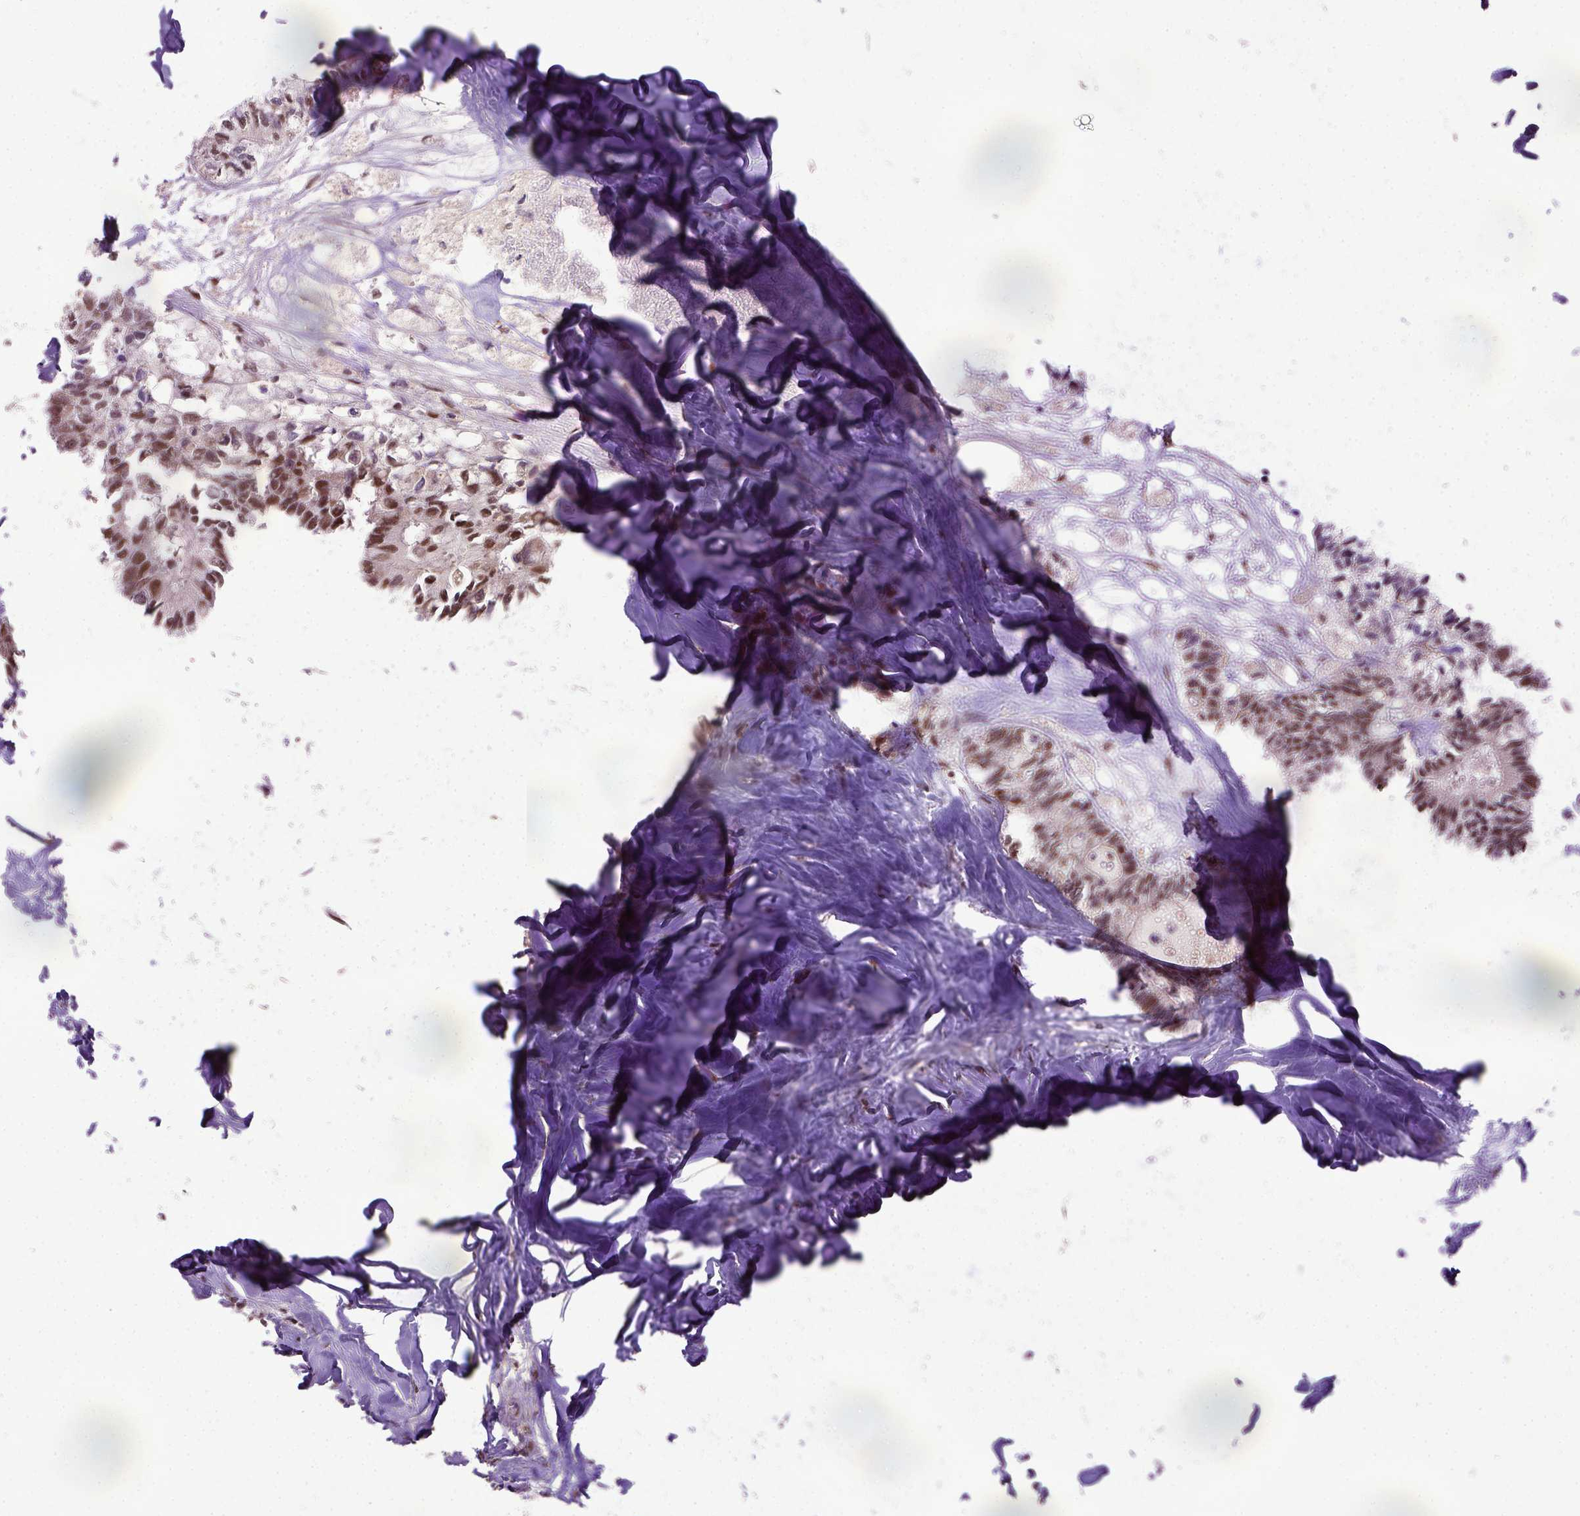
{"staining": {"intensity": "moderate", "quantity": ">75%", "location": "nuclear"}, "tissue": "colorectal cancer", "cell_type": "Tumor cells", "image_type": "cancer", "snomed": [{"axis": "morphology", "description": "Adenocarcinoma, NOS"}, {"axis": "topography", "description": "Colon"}, {"axis": "topography", "description": "Rectum"}], "caption": "Moderate nuclear staining for a protein is appreciated in approximately >75% of tumor cells of colorectal cancer (adenocarcinoma) using immunohistochemistry (IHC).", "gene": "UBA3", "patient": {"sex": "male", "age": 57}}